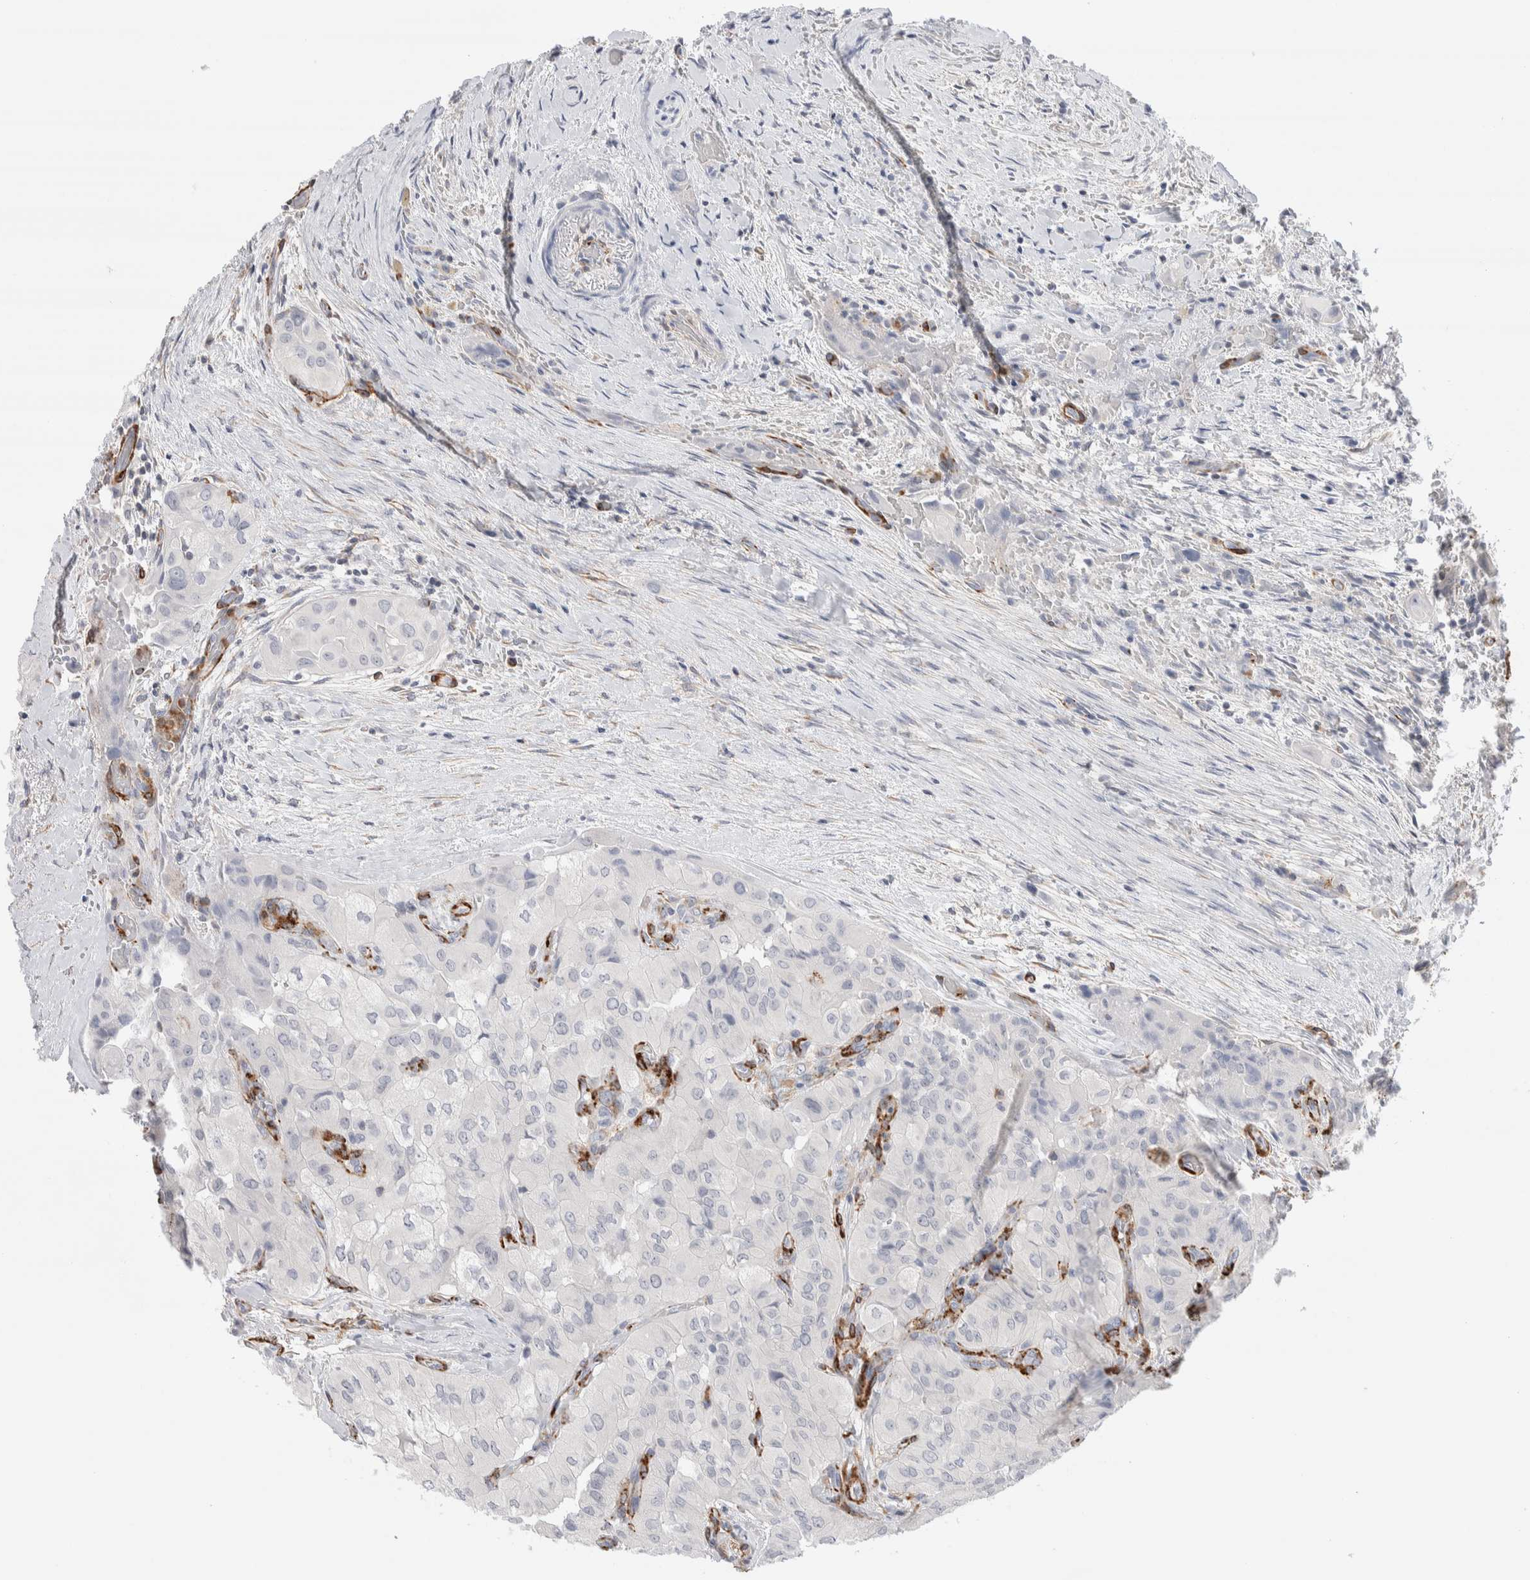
{"staining": {"intensity": "negative", "quantity": "none", "location": "none"}, "tissue": "thyroid cancer", "cell_type": "Tumor cells", "image_type": "cancer", "snomed": [{"axis": "morphology", "description": "Papillary adenocarcinoma, NOS"}, {"axis": "topography", "description": "Thyroid gland"}], "caption": "Tumor cells show no significant protein positivity in papillary adenocarcinoma (thyroid). The staining was performed using DAB (3,3'-diaminobenzidine) to visualize the protein expression in brown, while the nuclei were stained in blue with hematoxylin (Magnification: 20x).", "gene": "SEPTIN4", "patient": {"sex": "female", "age": 59}}